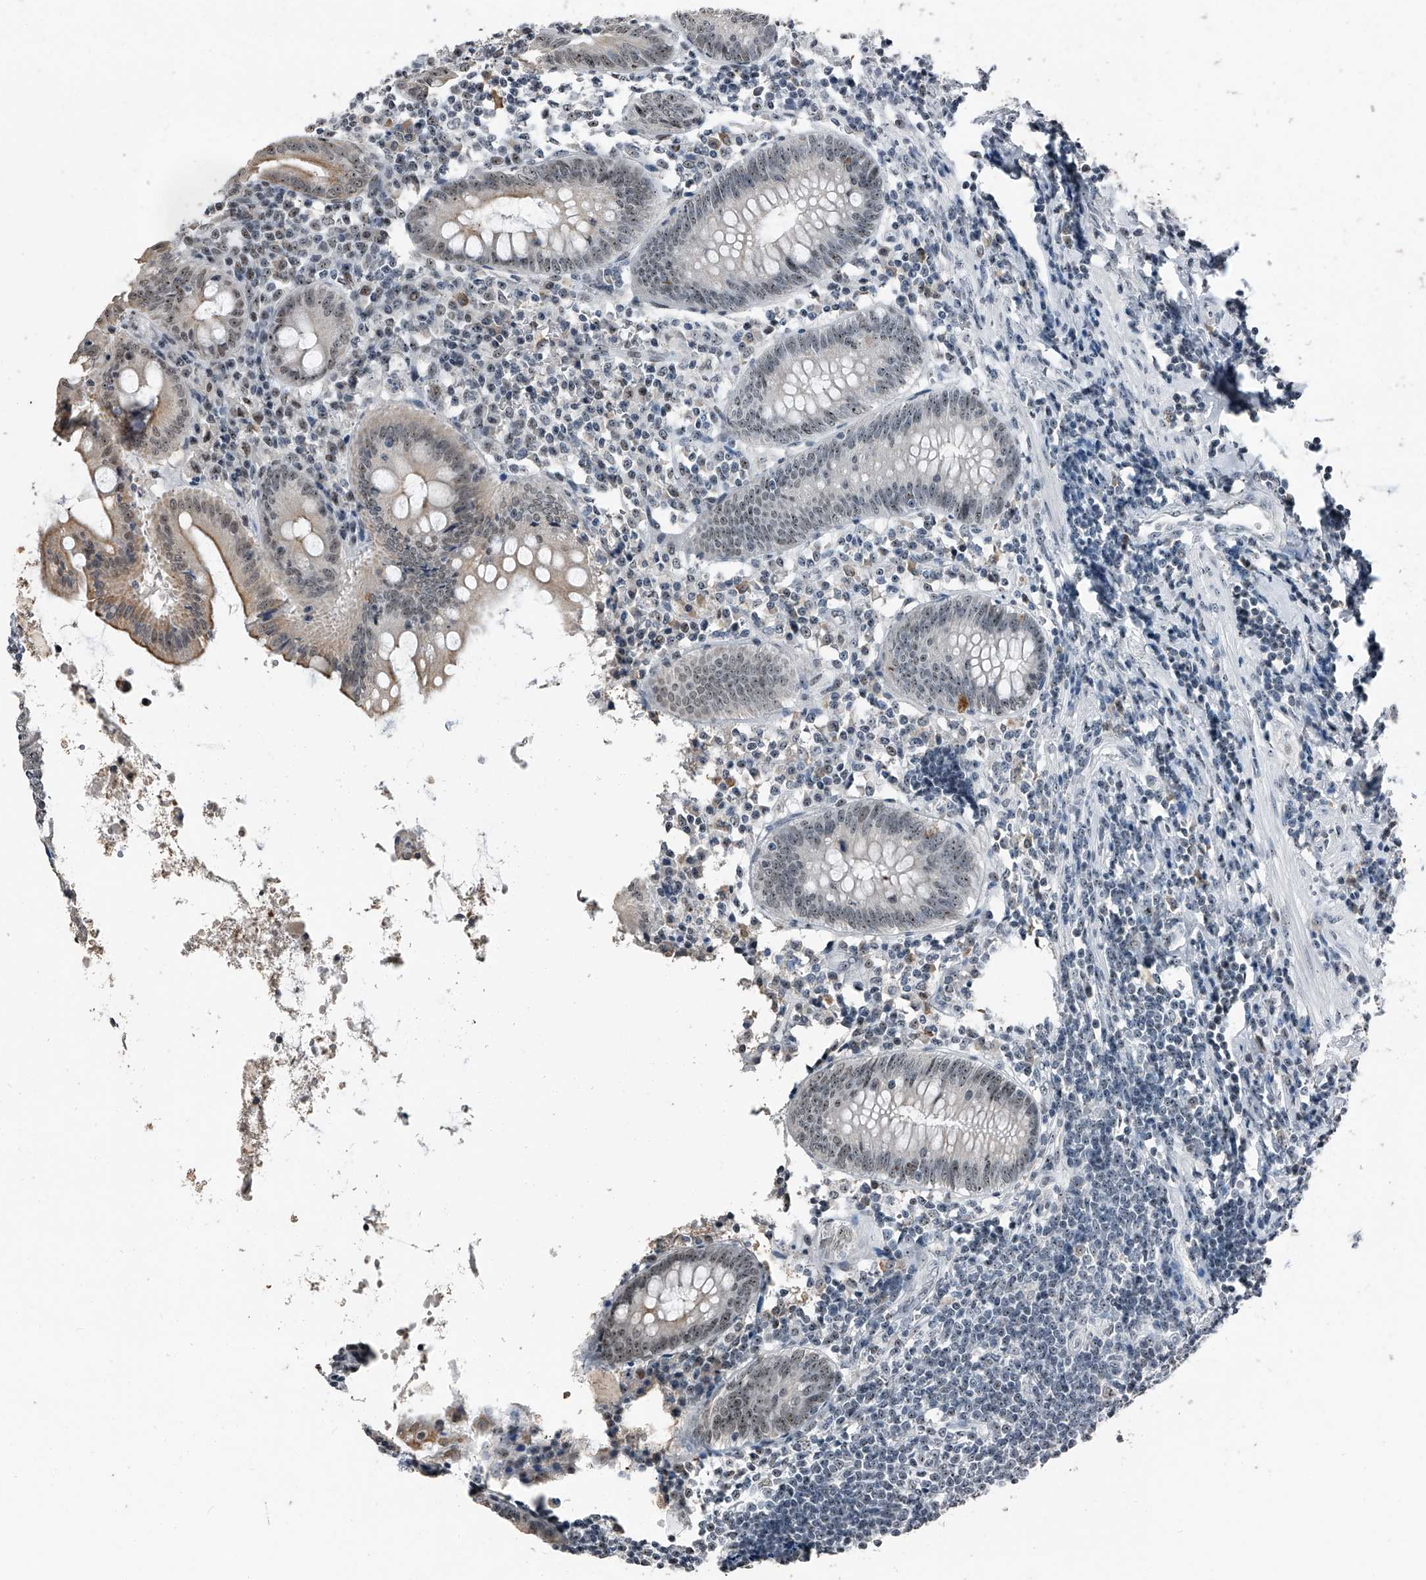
{"staining": {"intensity": "moderate", "quantity": ">75%", "location": "cytoplasmic/membranous,nuclear"}, "tissue": "appendix", "cell_type": "Glandular cells", "image_type": "normal", "snomed": [{"axis": "morphology", "description": "Normal tissue, NOS"}, {"axis": "topography", "description": "Appendix"}], "caption": "Moderate cytoplasmic/membranous,nuclear protein staining is present in about >75% of glandular cells in appendix. The staining was performed using DAB to visualize the protein expression in brown, while the nuclei were stained in blue with hematoxylin (Magnification: 20x).", "gene": "TCOF1", "patient": {"sex": "female", "age": 54}}